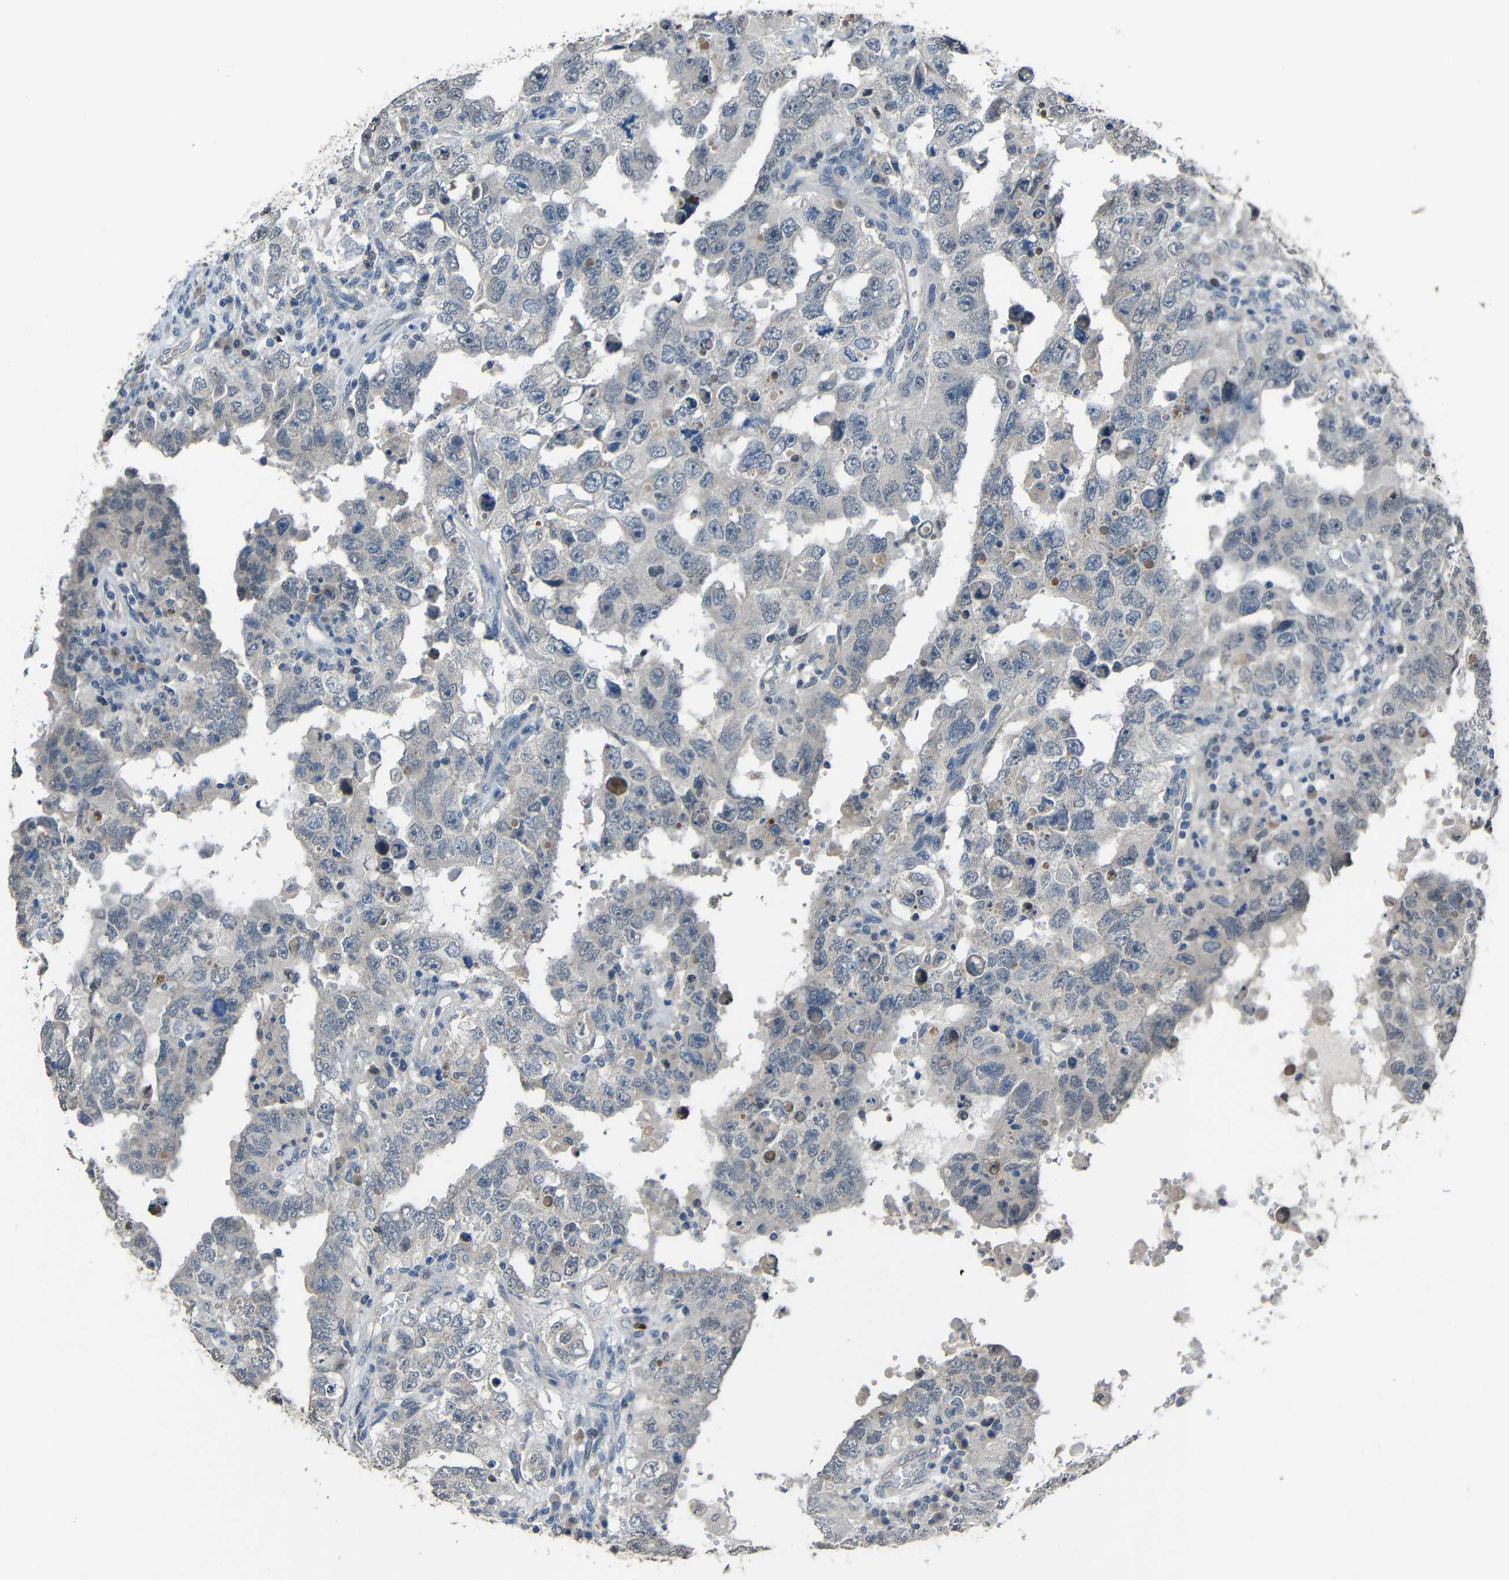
{"staining": {"intensity": "negative", "quantity": "none", "location": "none"}, "tissue": "testis cancer", "cell_type": "Tumor cells", "image_type": "cancer", "snomed": [{"axis": "morphology", "description": "Carcinoma, Embryonal, NOS"}, {"axis": "topography", "description": "Testis"}], "caption": "Human testis embryonal carcinoma stained for a protein using immunohistochemistry (IHC) demonstrates no staining in tumor cells.", "gene": "STBD1", "patient": {"sex": "male", "age": 26}}